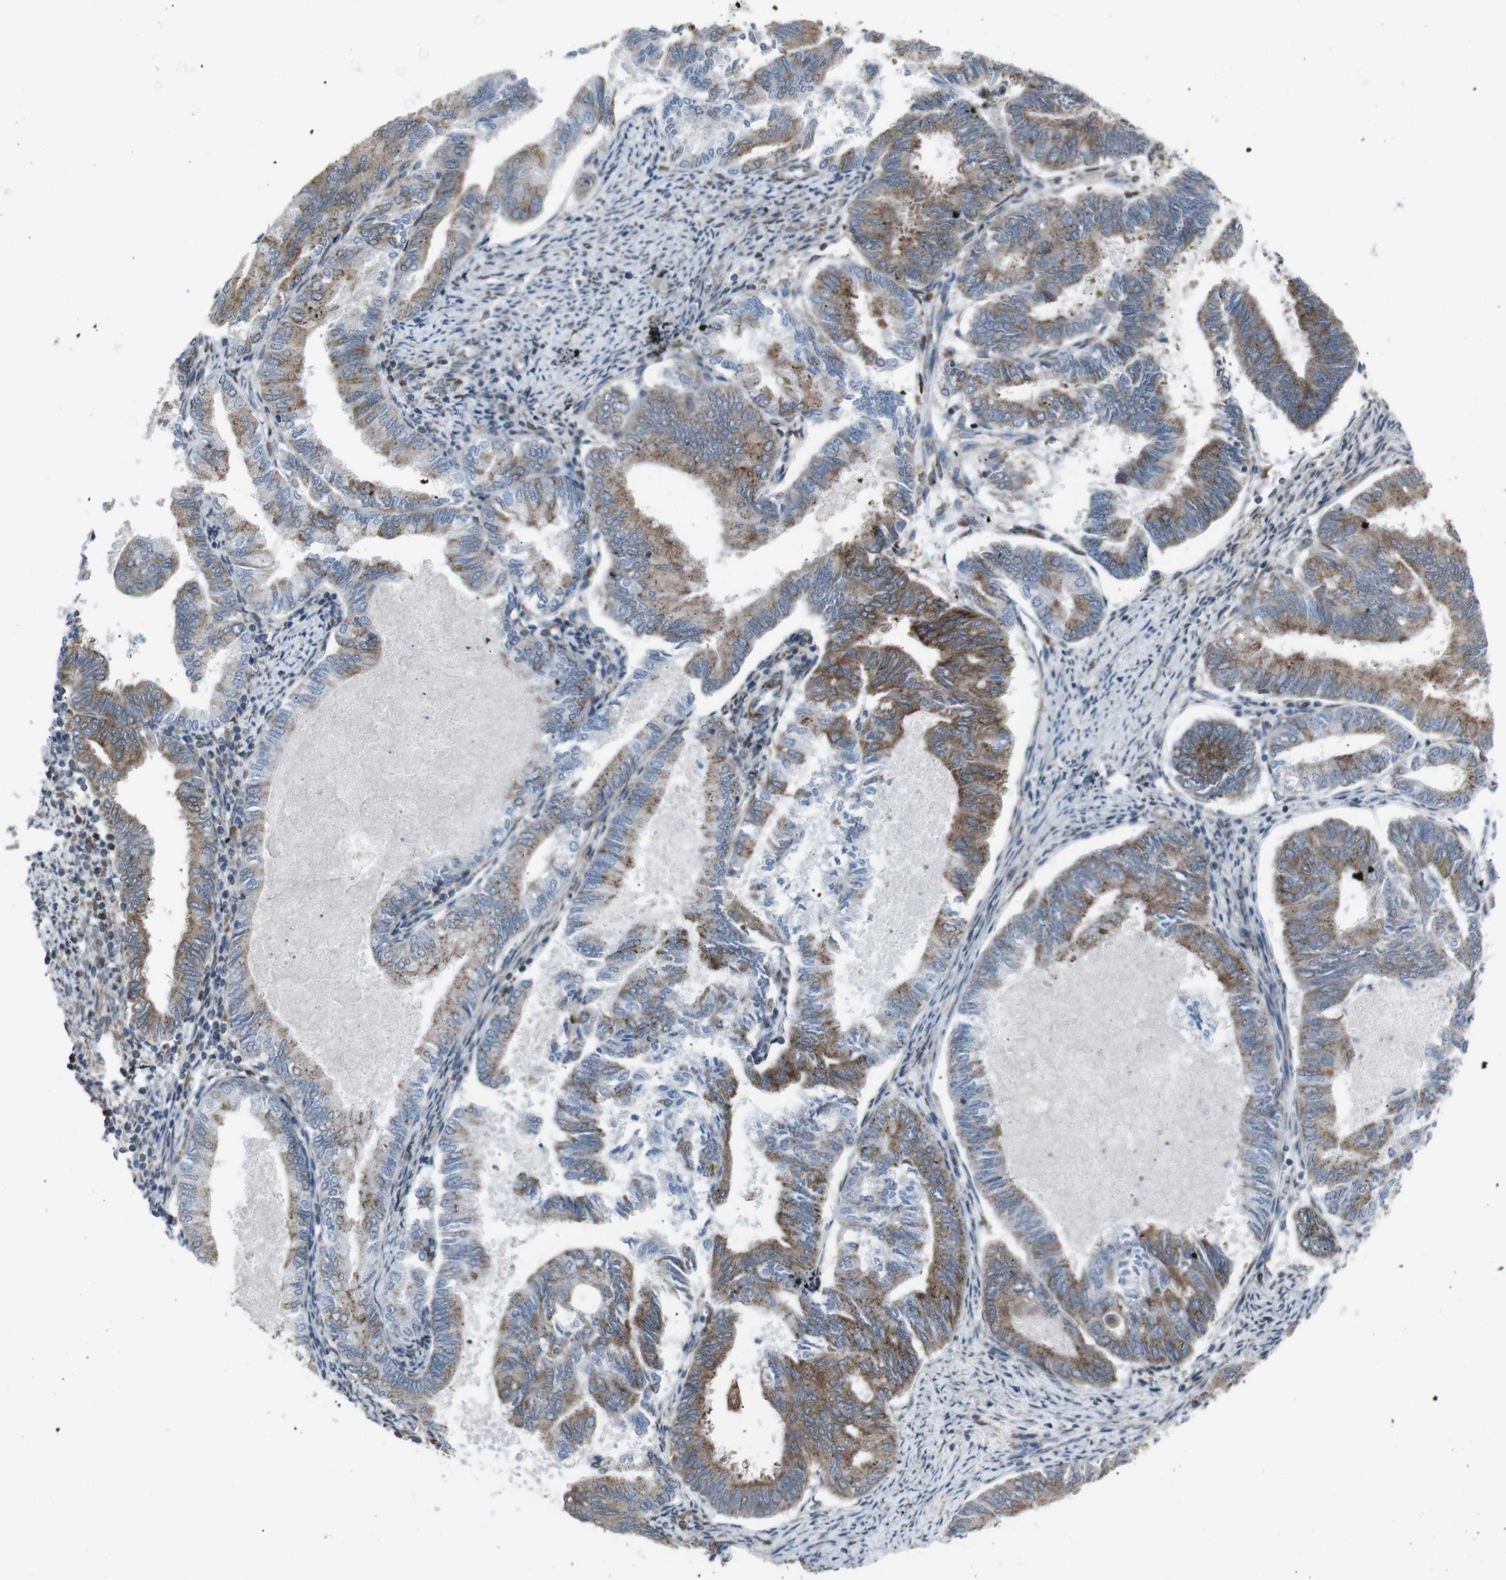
{"staining": {"intensity": "moderate", "quantity": ">75%", "location": "cytoplasmic/membranous"}, "tissue": "endometrial cancer", "cell_type": "Tumor cells", "image_type": "cancer", "snomed": [{"axis": "morphology", "description": "Adenocarcinoma, NOS"}, {"axis": "topography", "description": "Endometrium"}], "caption": "Adenocarcinoma (endometrial) tissue reveals moderate cytoplasmic/membranous staining in about >75% of tumor cells, visualized by immunohistochemistry.", "gene": "LNPK", "patient": {"sex": "female", "age": 86}}